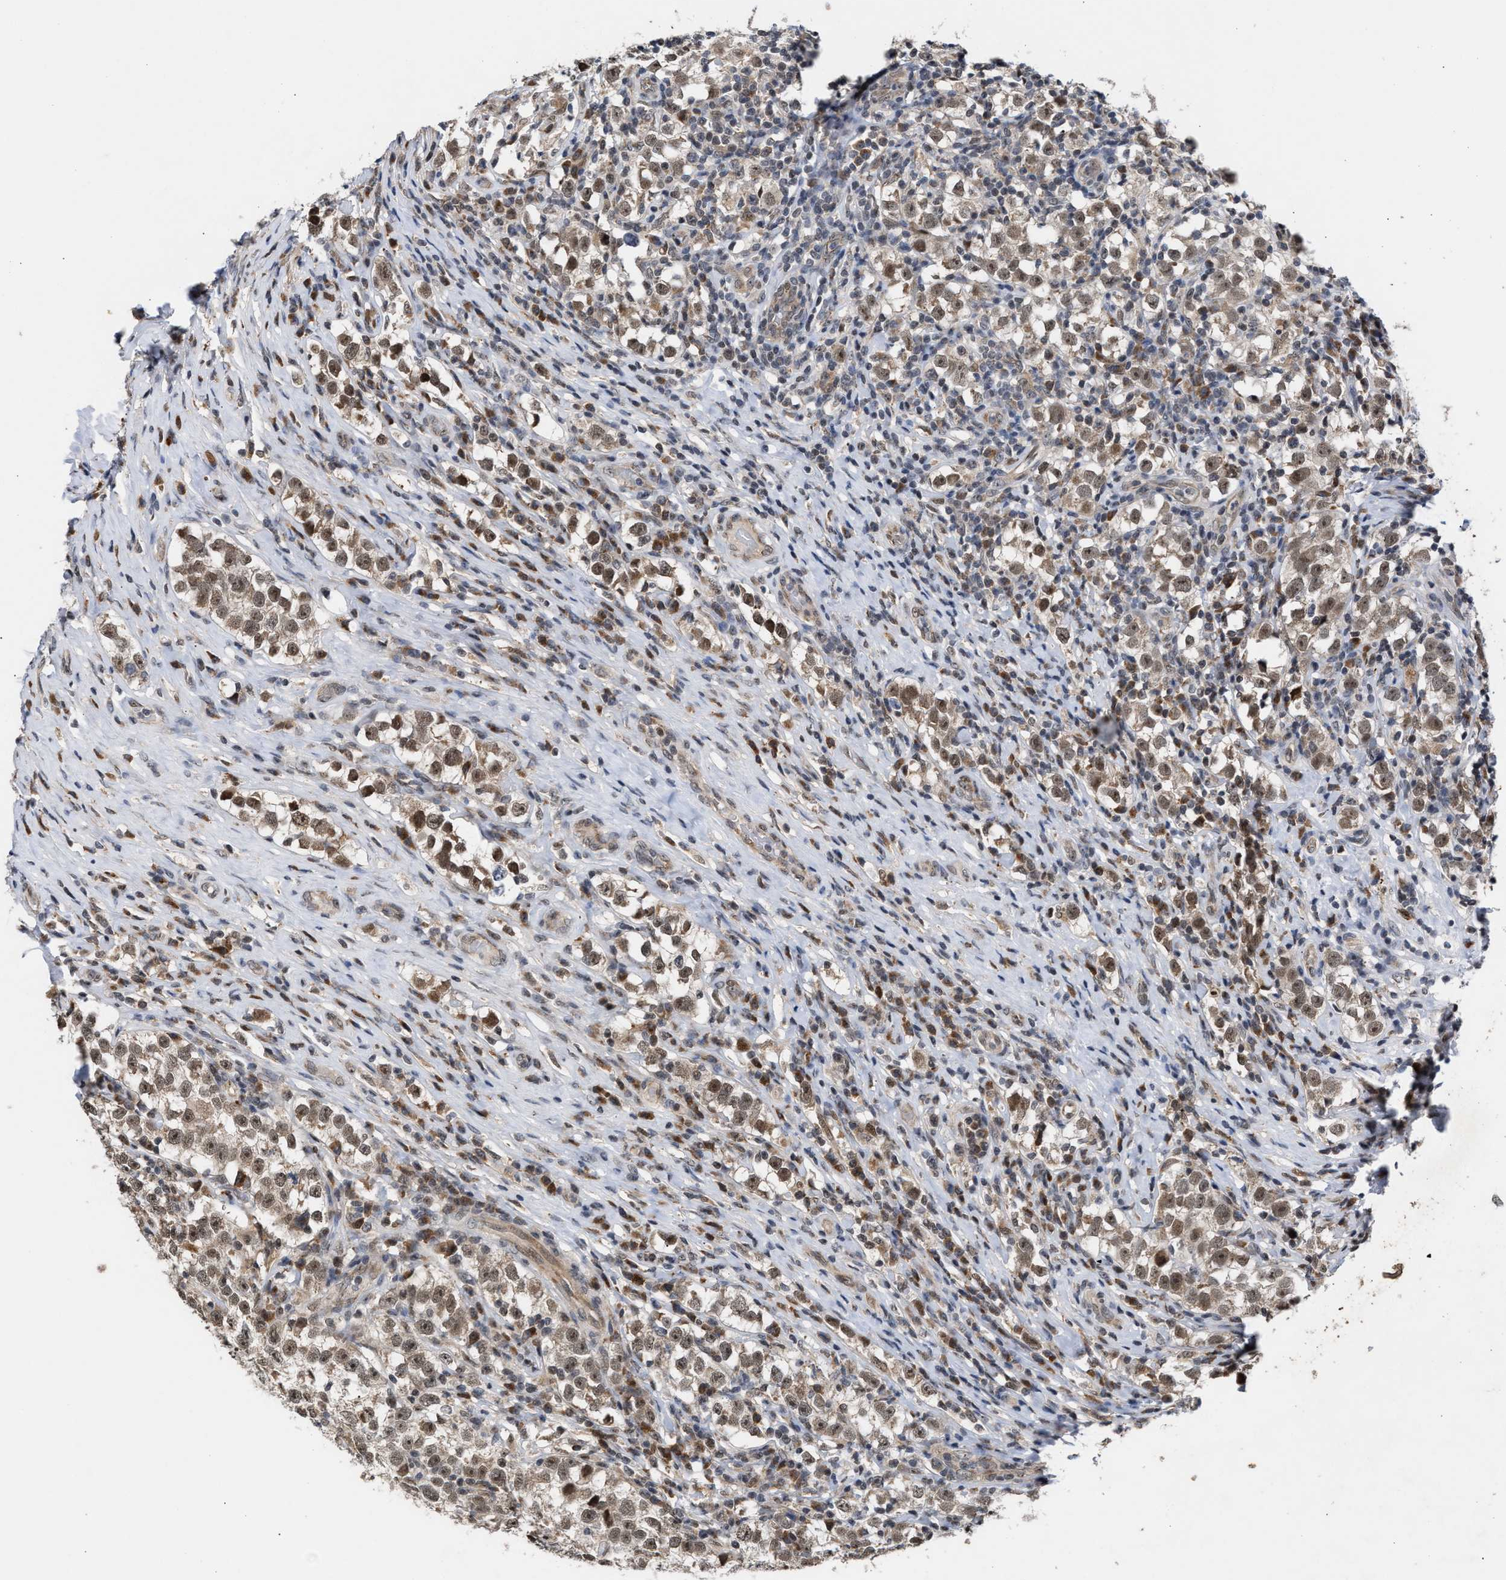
{"staining": {"intensity": "weak", "quantity": ">75%", "location": "cytoplasmic/membranous,nuclear"}, "tissue": "testis cancer", "cell_type": "Tumor cells", "image_type": "cancer", "snomed": [{"axis": "morphology", "description": "Normal tissue, NOS"}, {"axis": "morphology", "description": "Seminoma, NOS"}, {"axis": "topography", "description": "Testis"}], "caption": "Immunohistochemistry (IHC) (DAB) staining of human testis cancer shows weak cytoplasmic/membranous and nuclear protein staining in about >75% of tumor cells.", "gene": "MKNK2", "patient": {"sex": "male", "age": 43}}